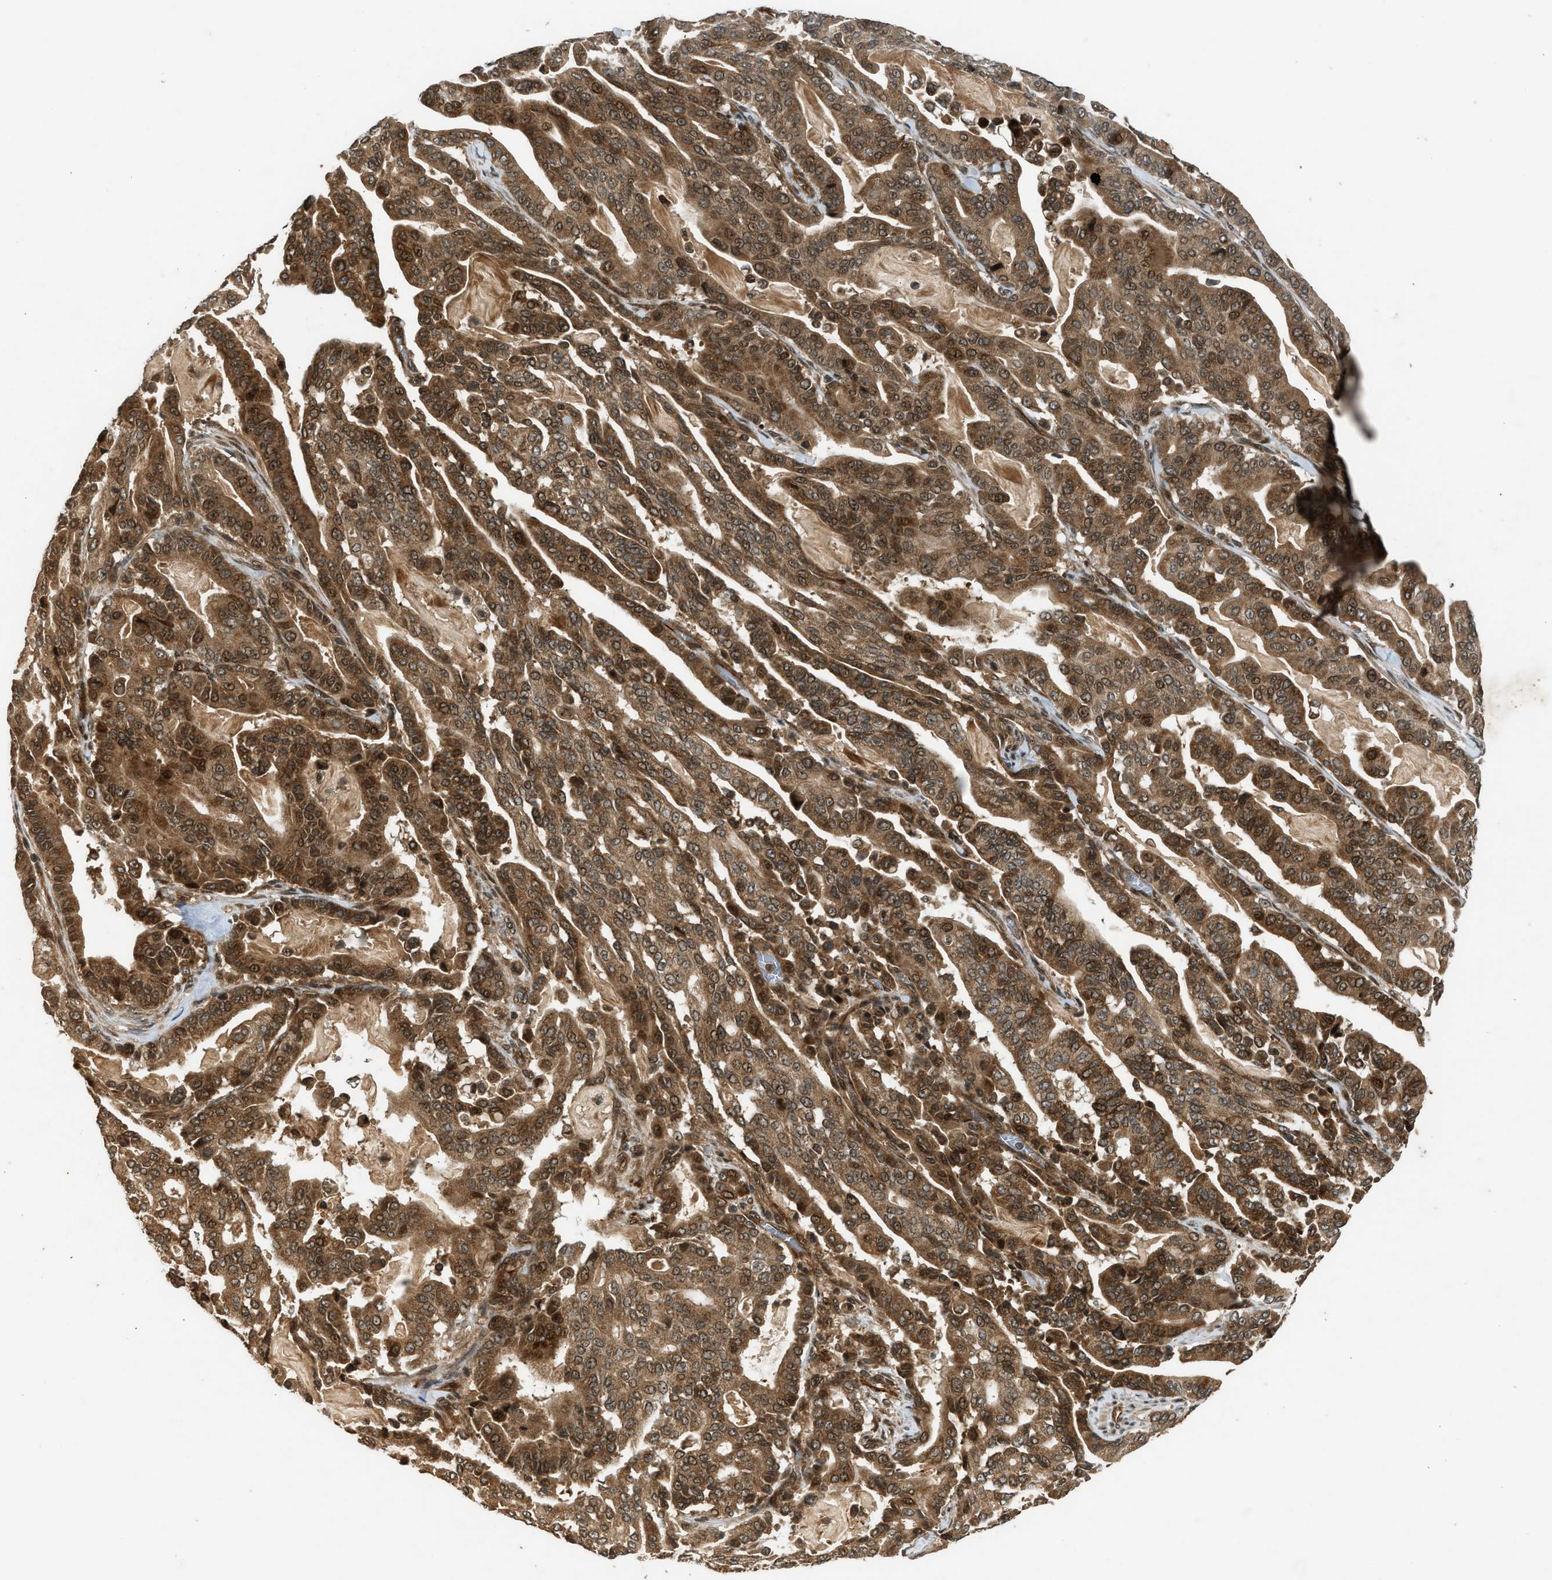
{"staining": {"intensity": "strong", "quantity": ">75%", "location": "cytoplasmic/membranous,nuclear"}, "tissue": "pancreatic cancer", "cell_type": "Tumor cells", "image_type": "cancer", "snomed": [{"axis": "morphology", "description": "Adenocarcinoma, NOS"}, {"axis": "topography", "description": "Pancreas"}], "caption": "Protein expression analysis of pancreatic cancer (adenocarcinoma) displays strong cytoplasmic/membranous and nuclear staining in about >75% of tumor cells.", "gene": "TXNL1", "patient": {"sex": "male", "age": 63}}